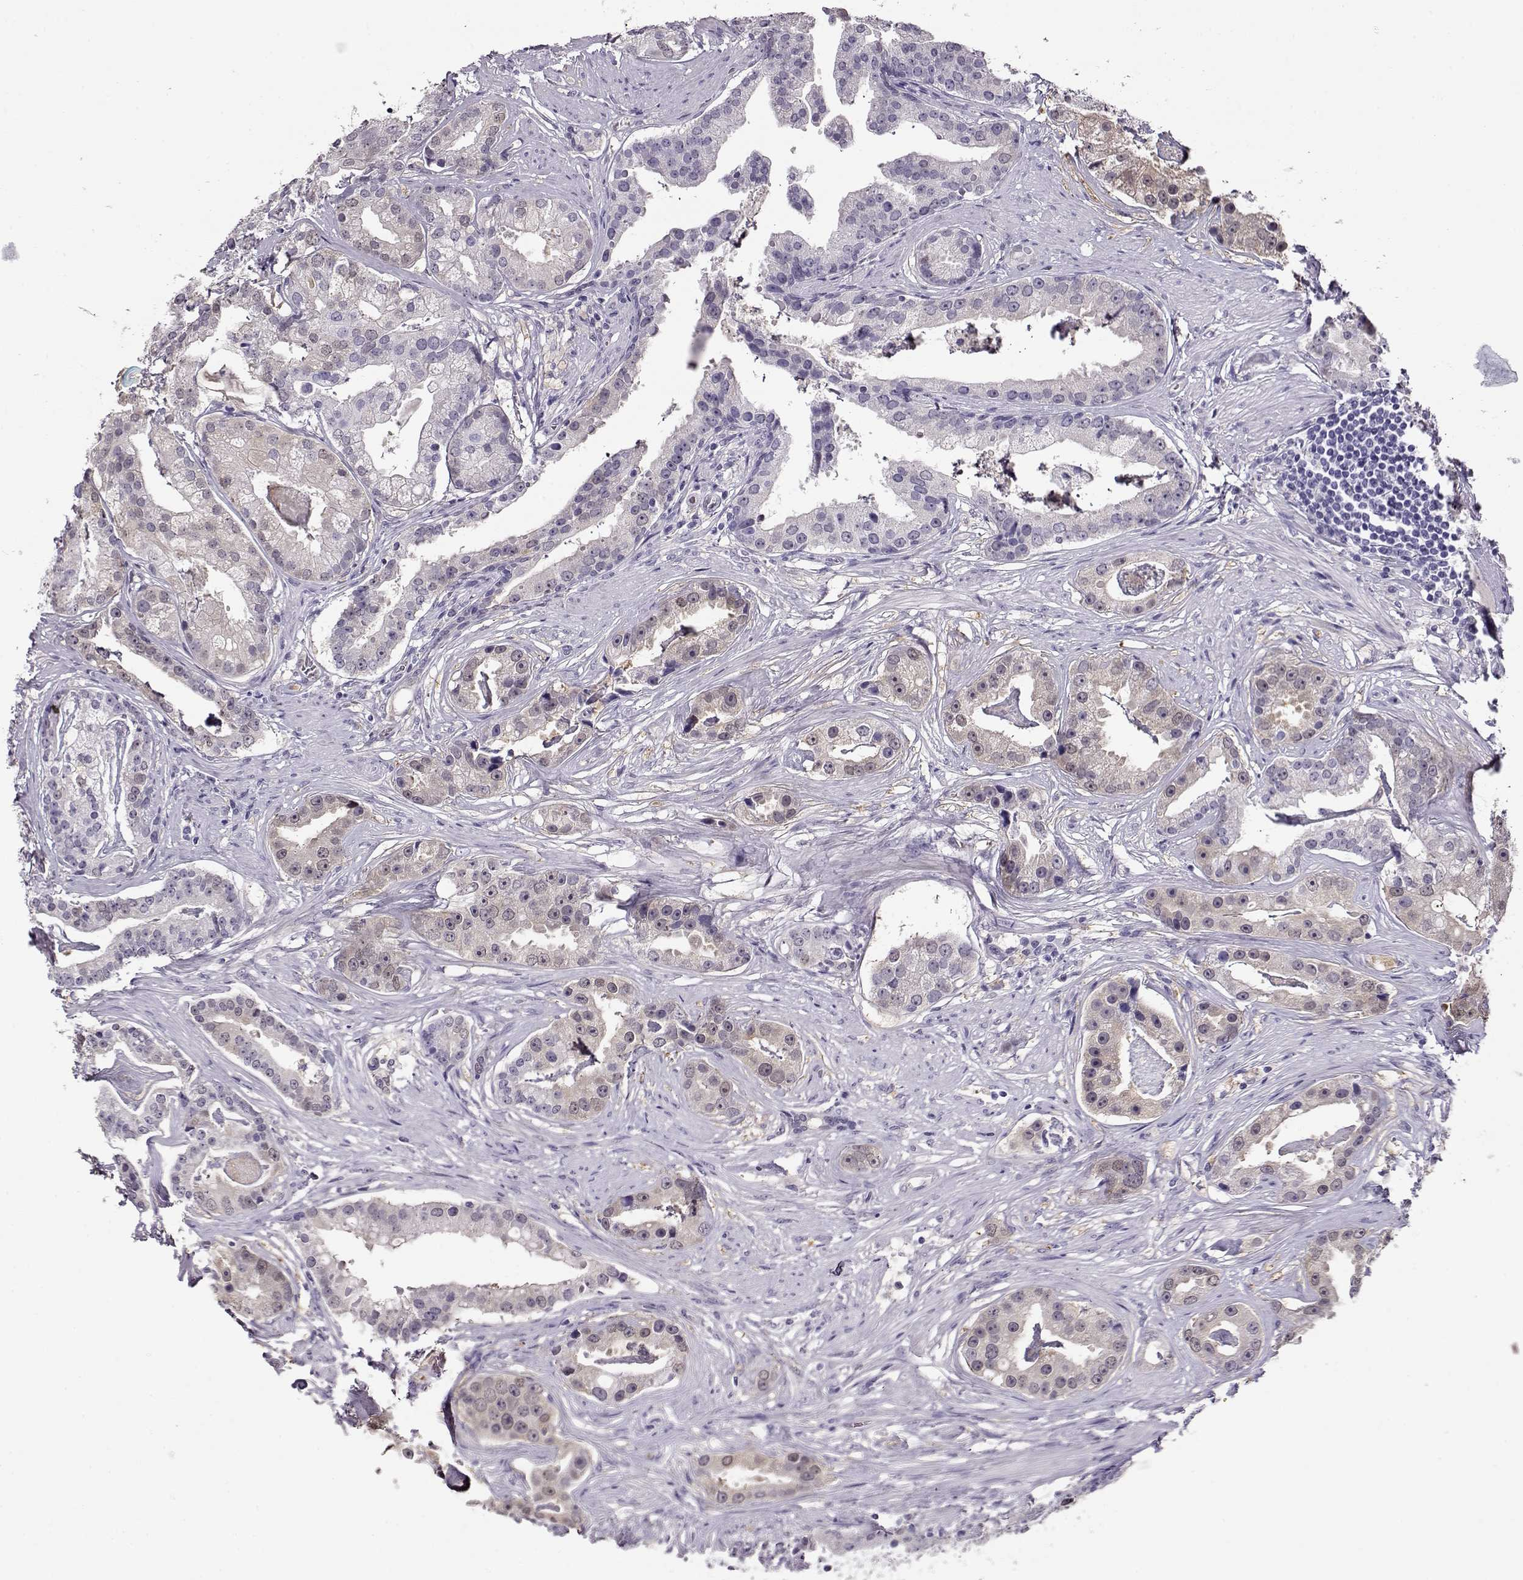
{"staining": {"intensity": "weak", "quantity": "<25%", "location": "cytoplasmic/membranous"}, "tissue": "prostate cancer", "cell_type": "Tumor cells", "image_type": "cancer", "snomed": [{"axis": "morphology", "description": "Adenocarcinoma, NOS"}, {"axis": "topography", "description": "Prostate and seminal vesicle, NOS"}, {"axis": "topography", "description": "Prostate"}], "caption": "This photomicrograph is of prostate cancer stained with immunohistochemistry to label a protein in brown with the nuclei are counter-stained blue. There is no positivity in tumor cells.", "gene": "CCR8", "patient": {"sex": "male", "age": 44}}